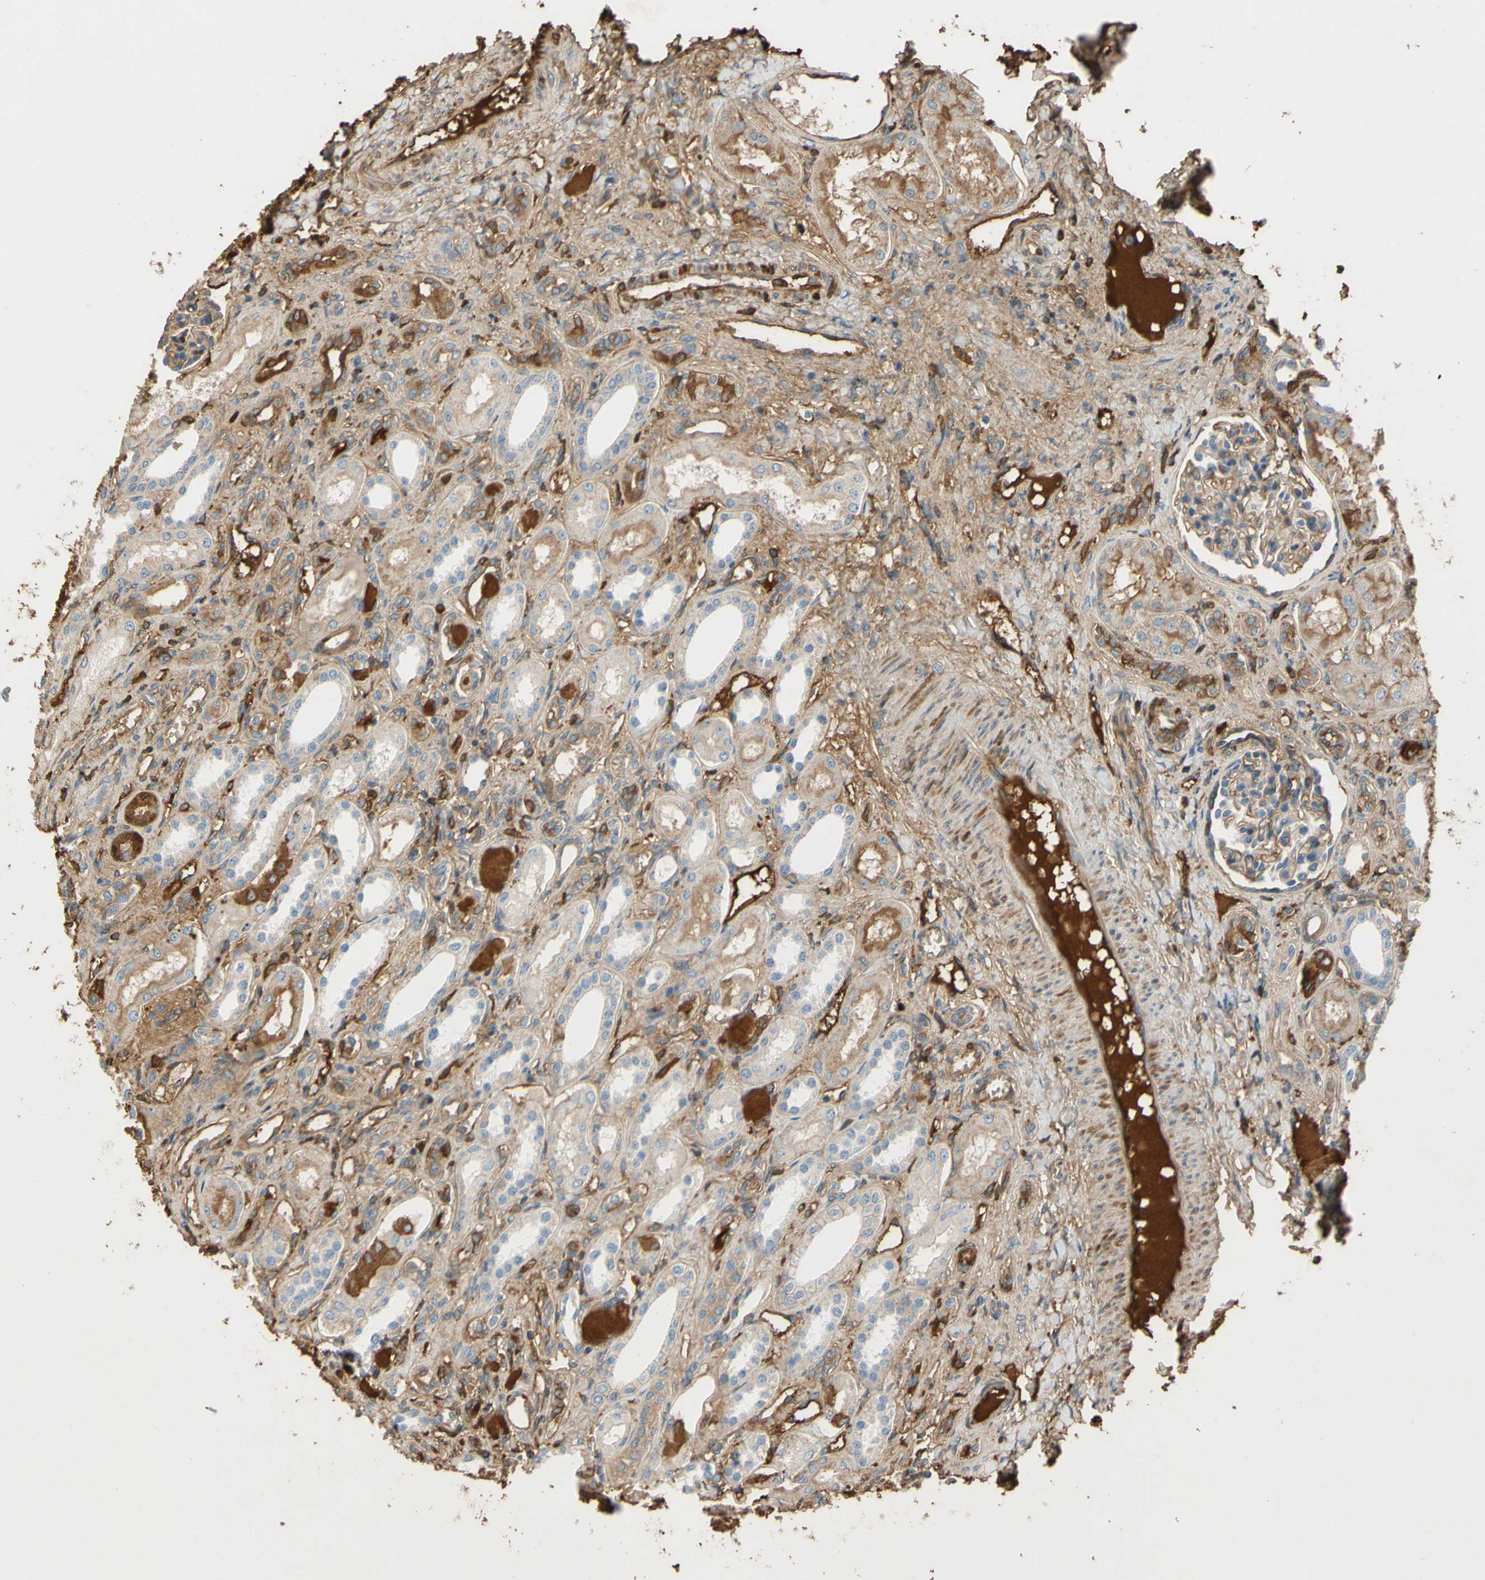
{"staining": {"intensity": "moderate", "quantity": ">75%", "location": "cytoplasmic/membranous"}, "tissue": "kidney", "cell_type": "Cells in glomeruli", "image_type": "normal", "snomed": [{"axis": "morphology", "description": "Normal tissue, NOS"}, {"axis": "topography", "description": "Kidney"}], "caption": "A brown stain labels moderate cytoplasmic/membranous staining of a protein in cells in glomeruli of normal kidney. (Stains: DAB (3,3'-diaminobenzidine) in brown, nuclei in blue, Microscopy: brightfield microscopy at high magnification).", "gene": "TIMP2", "patient": {"sex": "male", "age": 7}}